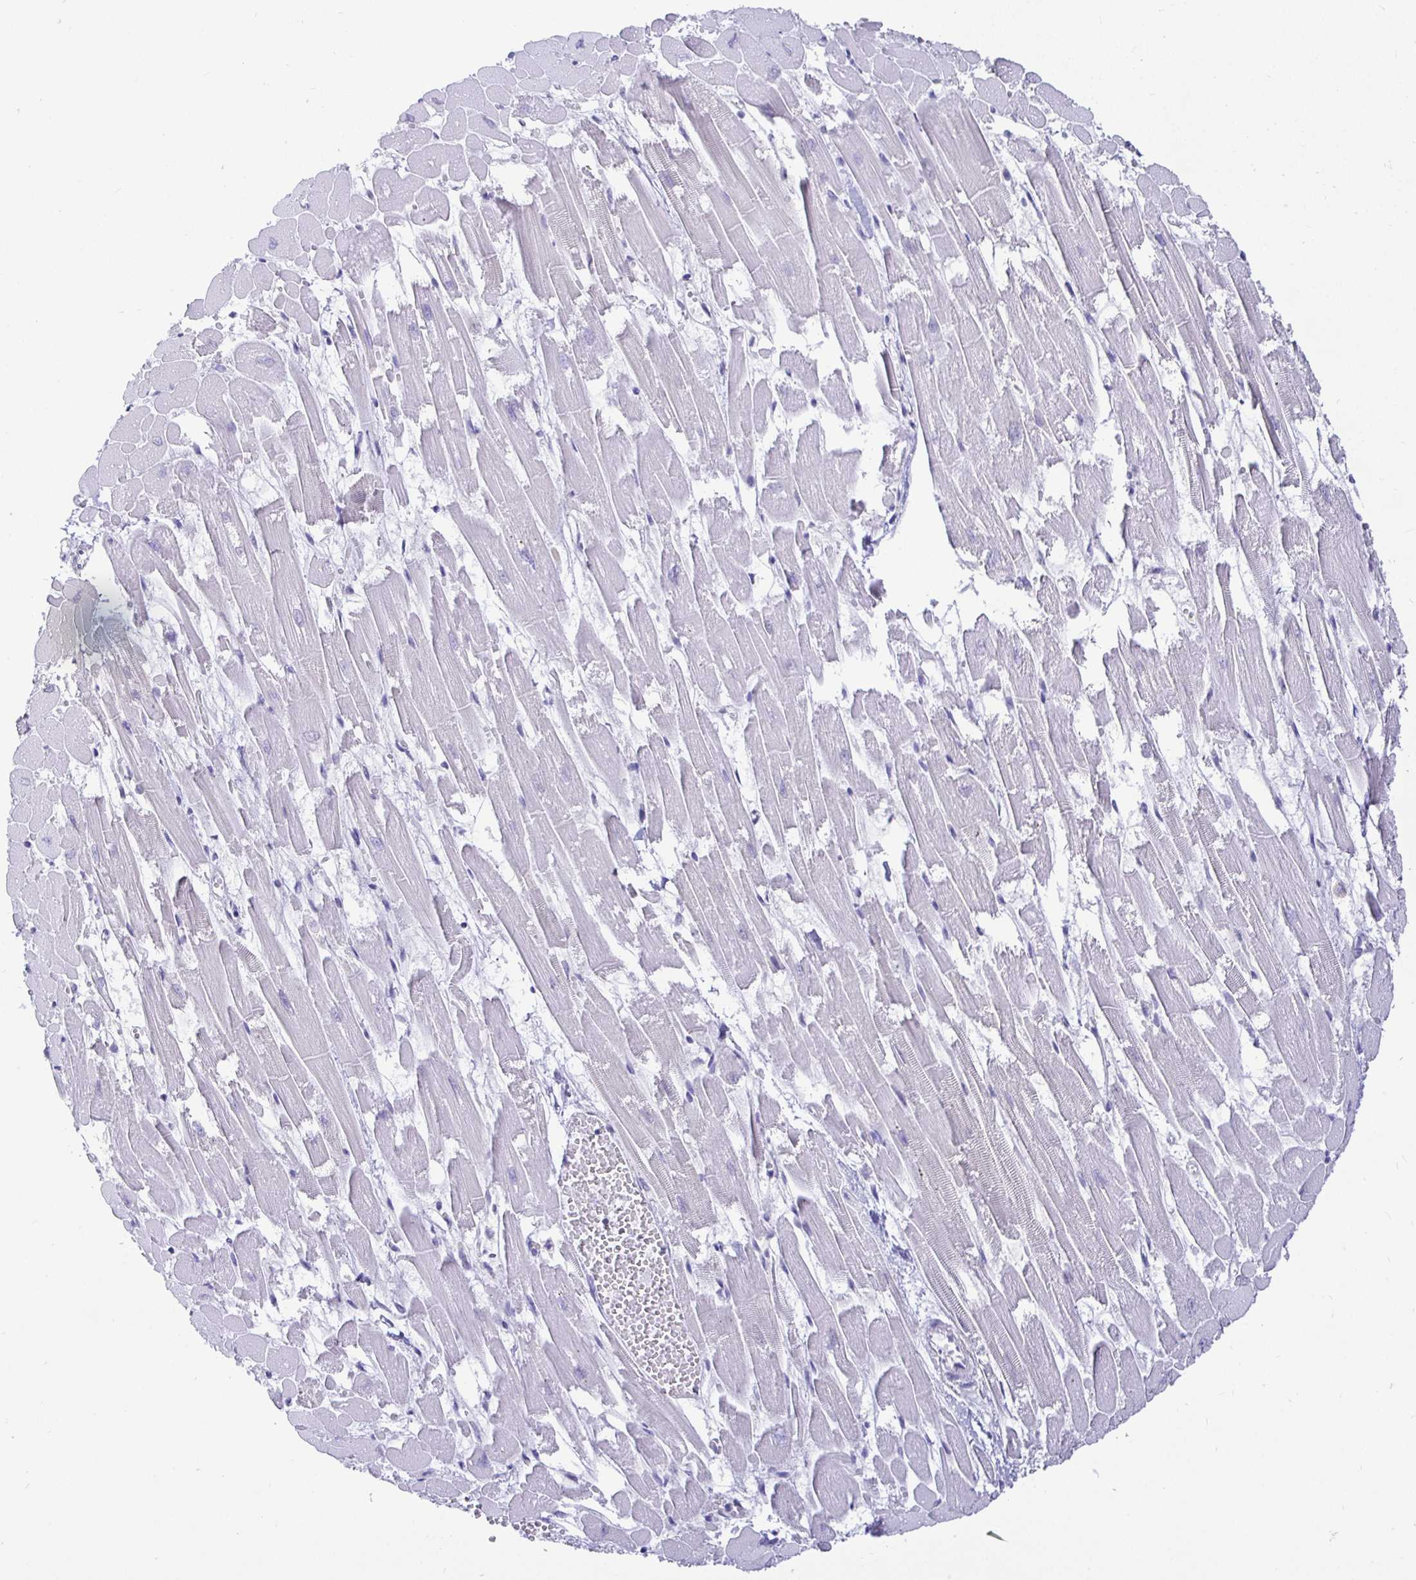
{"staining": {"intensity": "negative", "quantity": "none", "location": "none"}, "tissue": "heart muscle", "cell_type": "Cardiomyocytes", "image_type": "normal", "snomed": [{"axis": "morphology", "description": "Normal tissue, NOS"}, {"axis": "topography", "description": "Heart"}], "caption": "IHC histopathology image of normal heart muscle: human heart muscle stained with DAB (3,3'-diaminobenzidine) displays no significant protein expression in cardiomyocytes.", "gene": "EZHIP", "patient": {"sex": "female", "age": 52}}